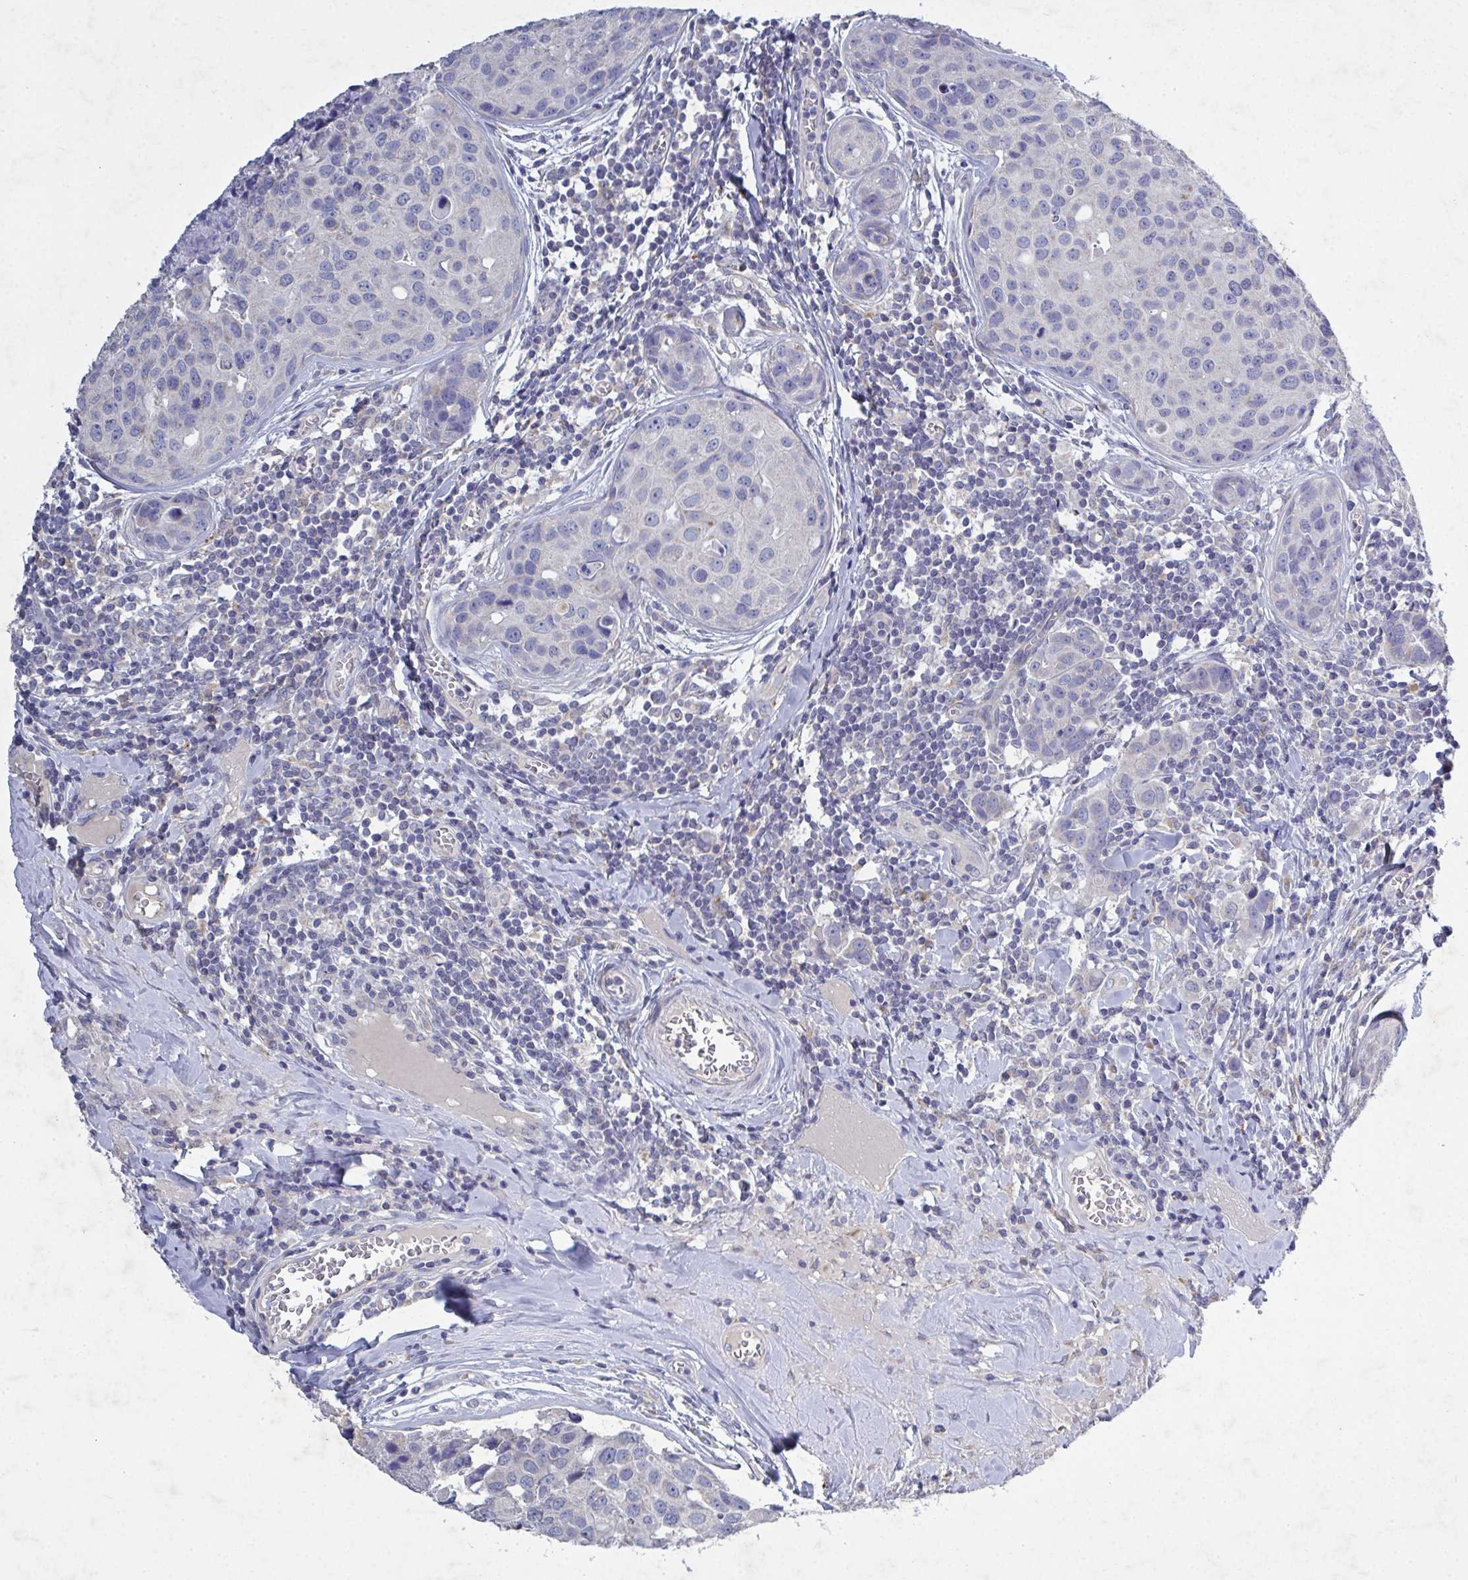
{"staining": {"intensity": "negative", "quantity": "none", "location": "none"}, "tissue": "breast cancer", "cell_type": "Tumor cells", "image_type": "cancer", "snomed": [{"axis": "morphology", "description": "Duct carcinoma"}, {"axis": "topography", "description": "Breast"}], "caption": "Immunohistochemical staining of infiltrating ductal carcinoma (breast) exhibits no significant staining in tumor cells.", "gene": "GALNT13", "patient": {"sex": "female", "age": 24}}